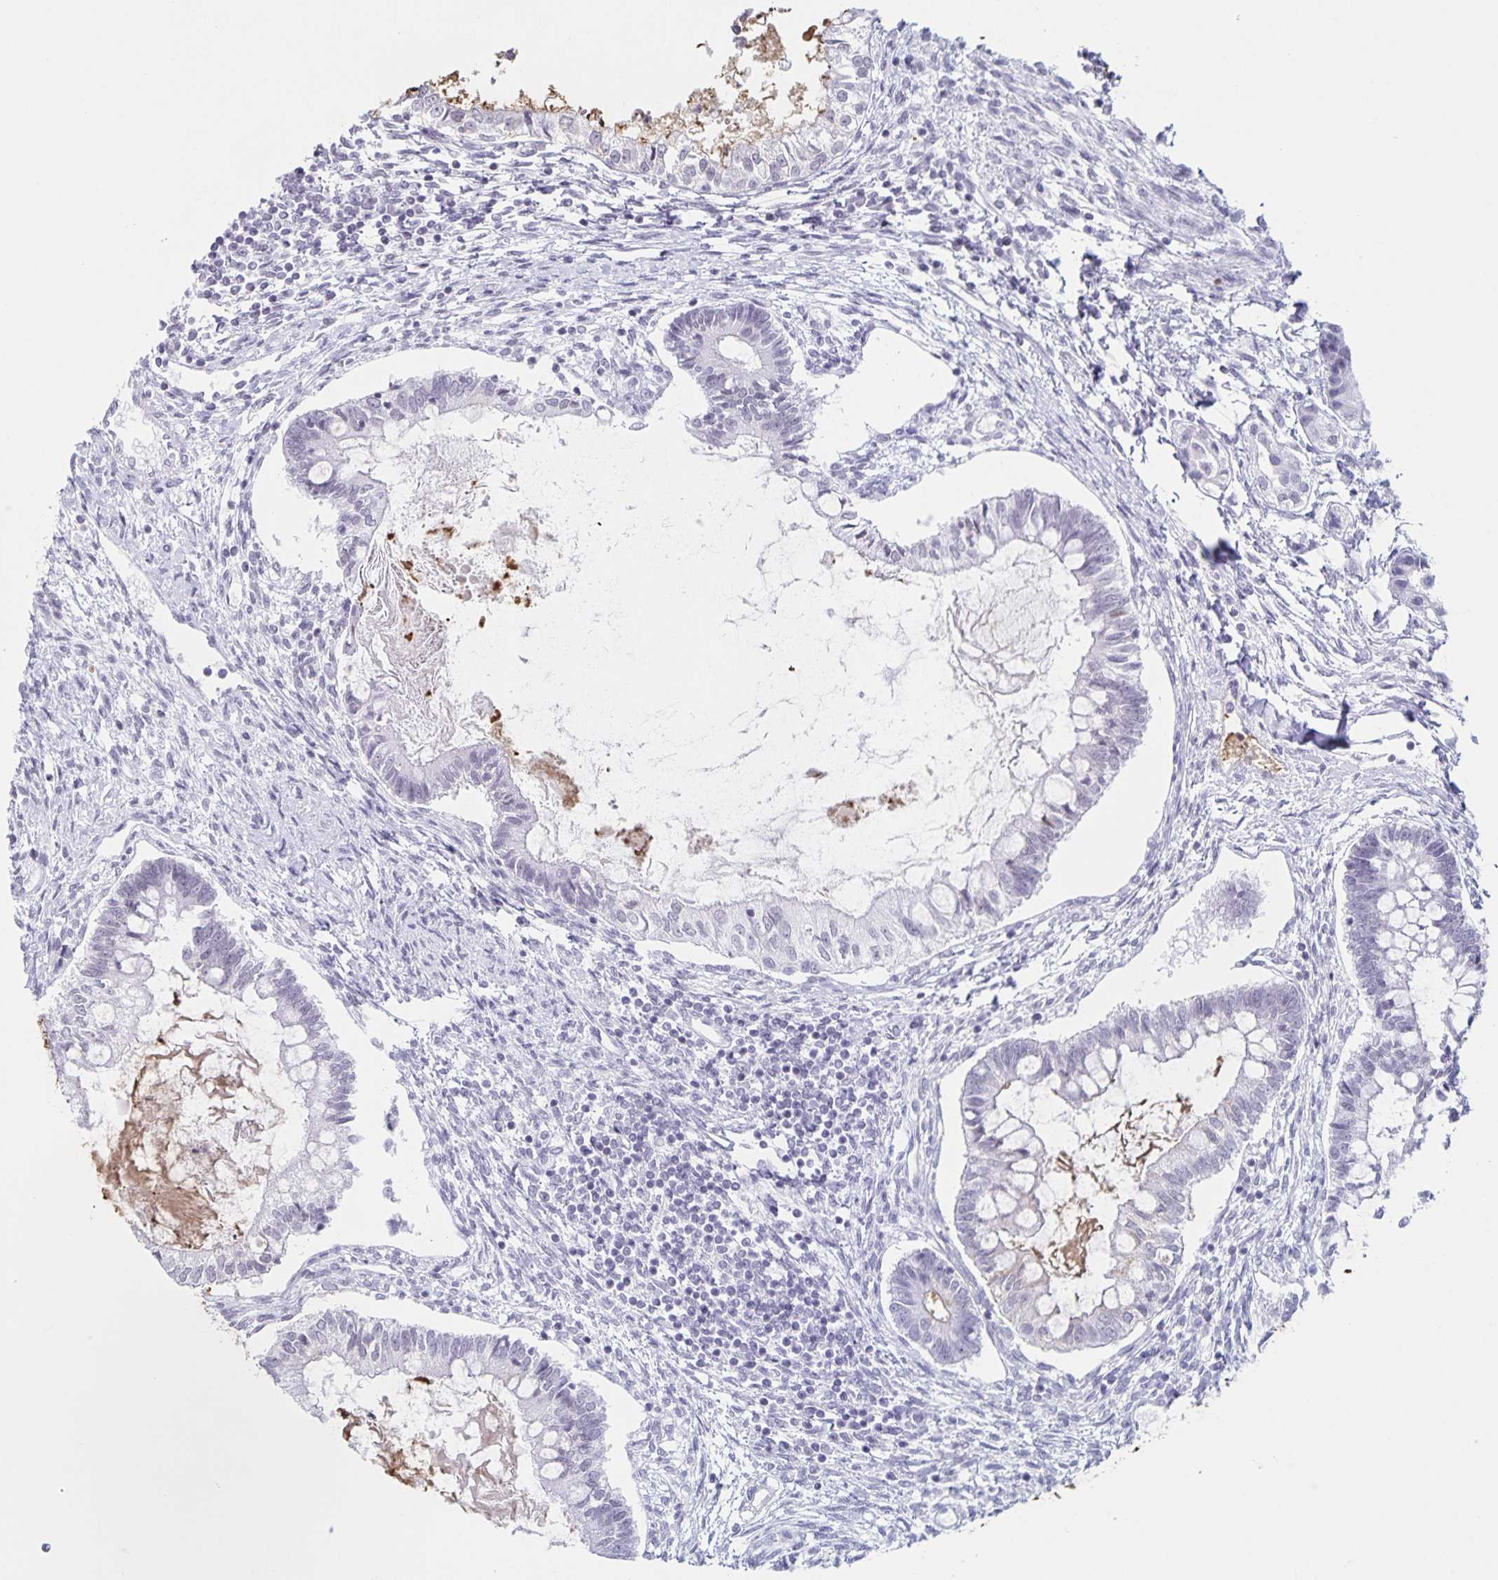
{"staining": {"intensity": "negative", "quantity": "none", "location": "none"}, "tissue": "testis cancer", "cell_type": "Tumor cells", "image_type": "cancer", "snomed": [{"axis": "morphology", "description": "Carcinoma, Embryonal, NOS"}, {"axis": "topography", "description": "Testis"}], "caption": "The micrograph reveals no significant positivity in tumor cells of testis cancer (embryonal carcinoma).", "gene": "LCE6A", "patient": {"sex": "male", "age": 37}}